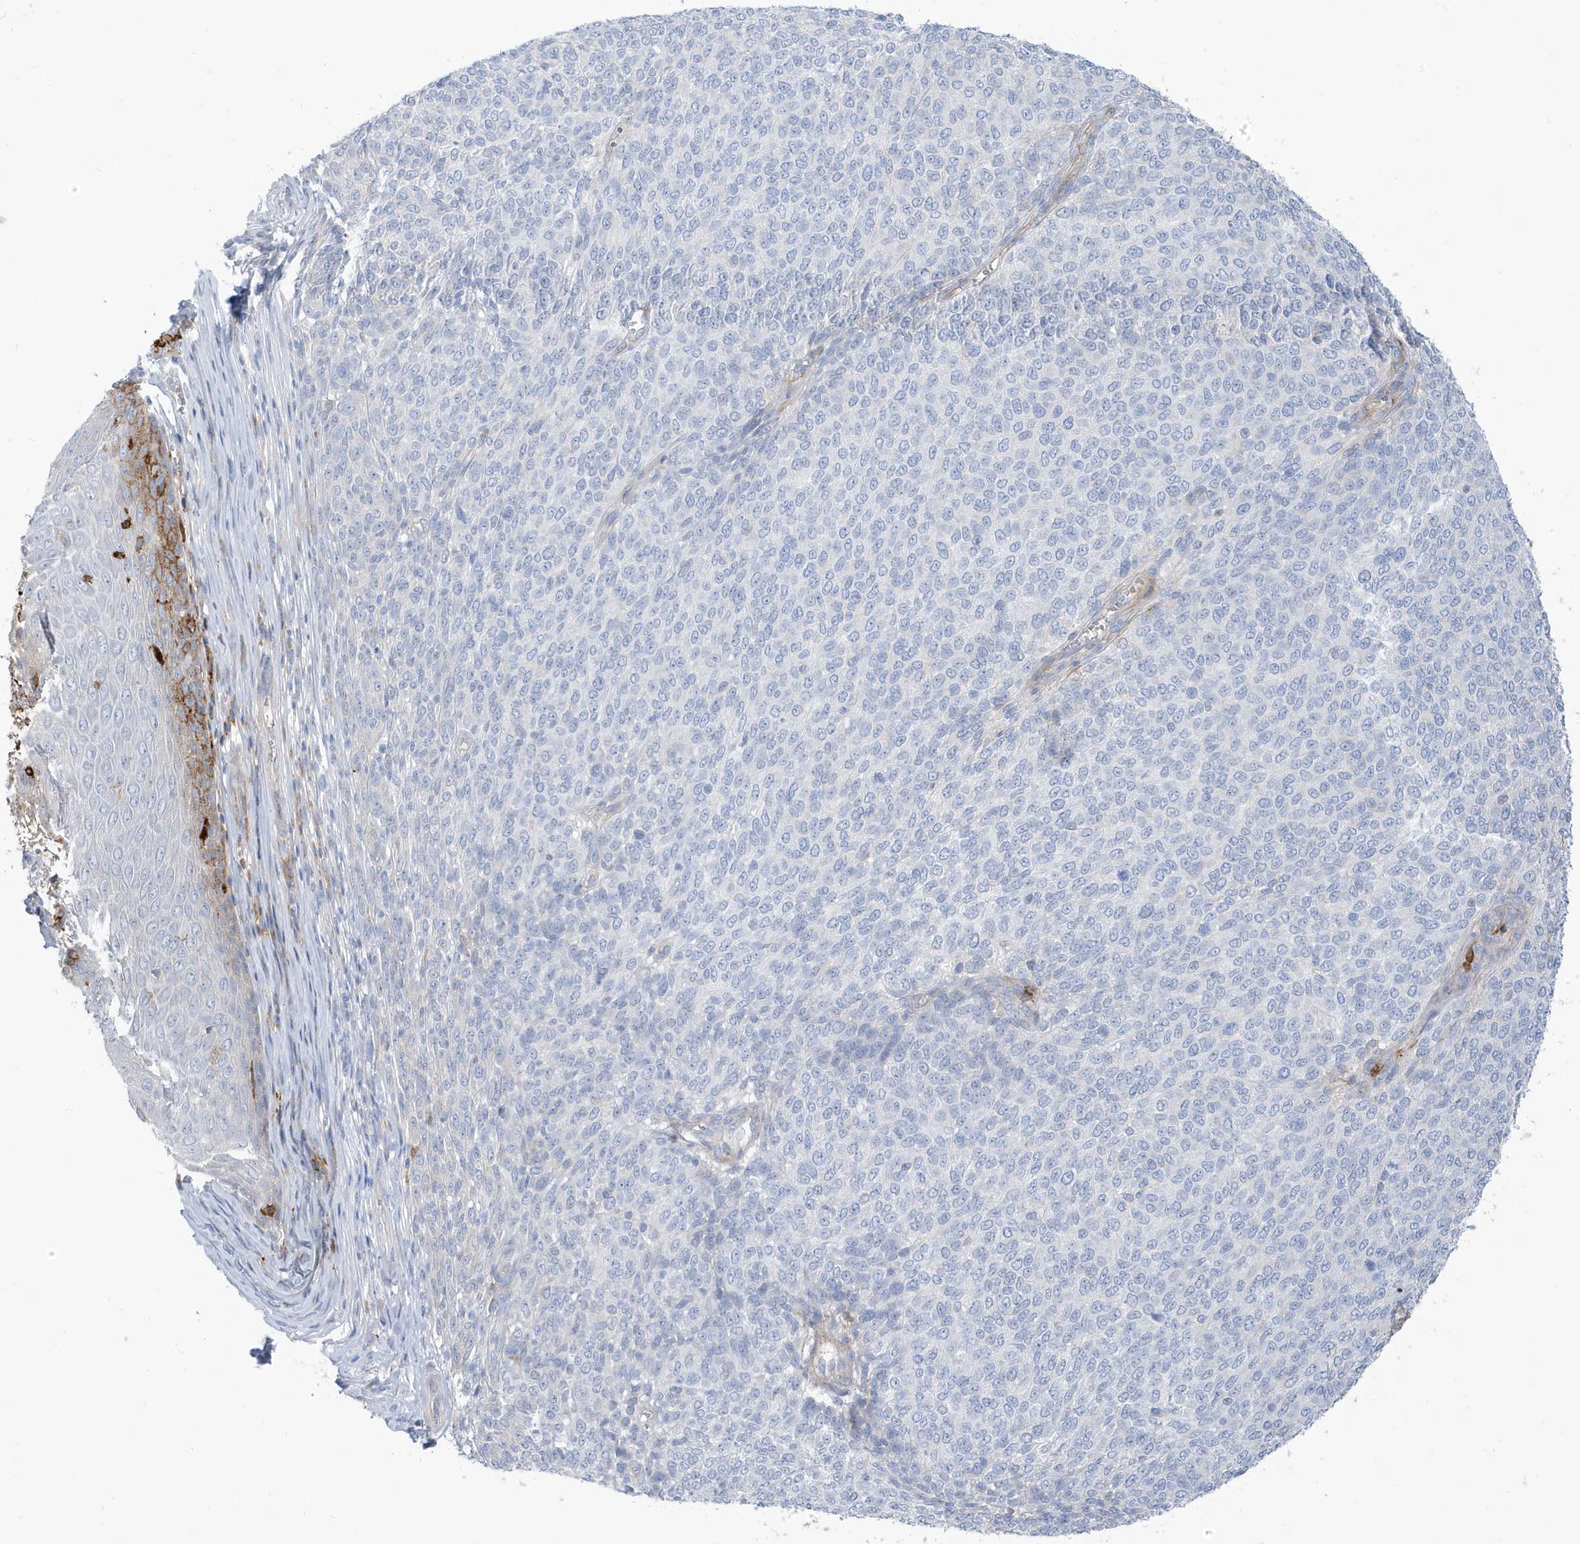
{"staining": {"intensity": "negative", "quantity": "none", "location": "none"}, "tissue": "melanoma", "cell_type": "Tumor cells", "image_type": "cancer", "snomed": [{"axis": "morphology", "description": "Malignant melanoma, NOS"}, {"axis": "topography", "description": "Skin"}], "caption": "Immunohistochemical staining of human malignant melanoma reveals no significant expression in tumor cells. (Immunohistochemistry (ihc), brightfield microscopy, high magnification).", "gene": "ATP13A5", "patient": {"sex": "male", "age": 49}}